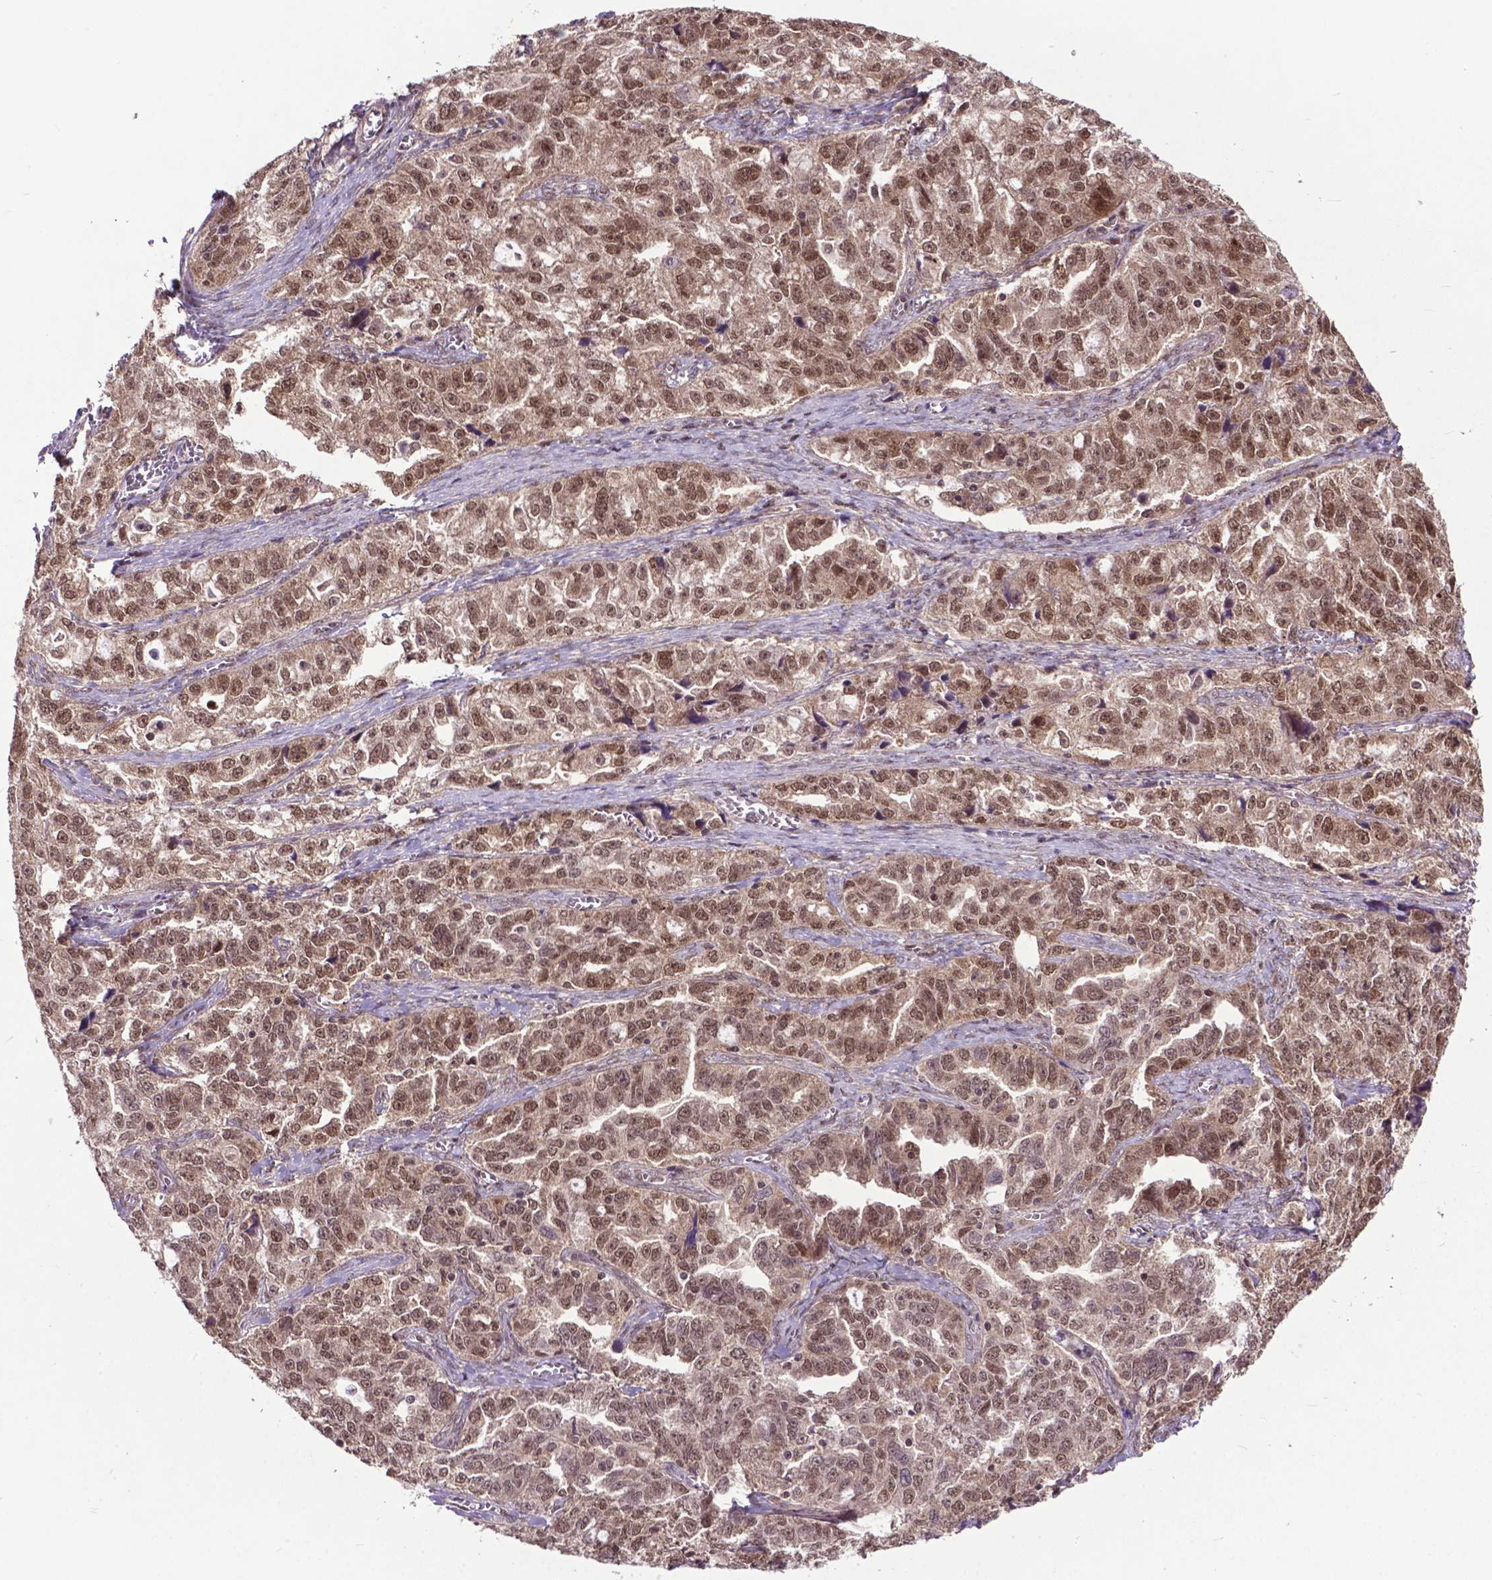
{"staining": {"intensity": "moderate", "quantity": ">75%", "location": "nuclear"}, "tissue": "ovarian cancer", "cell_type": "Tumor cells", "image_type": "cancer", "snomed": [{"axis": "morphology", "description": "Cystadenocarcinoma, serous, NOS"}, {"axis": "topography", "description": "Ovary"}], "caption": "Immunohistochemistry (IHC) photomicrograph of ovarian cancer stained for a protein (brown), which demonstrates medium levels of moderate nuclear staining in approximately >75% of tumor cells.", "gene": "FAF1", "patient": {"sex": "female", "age": 51}}